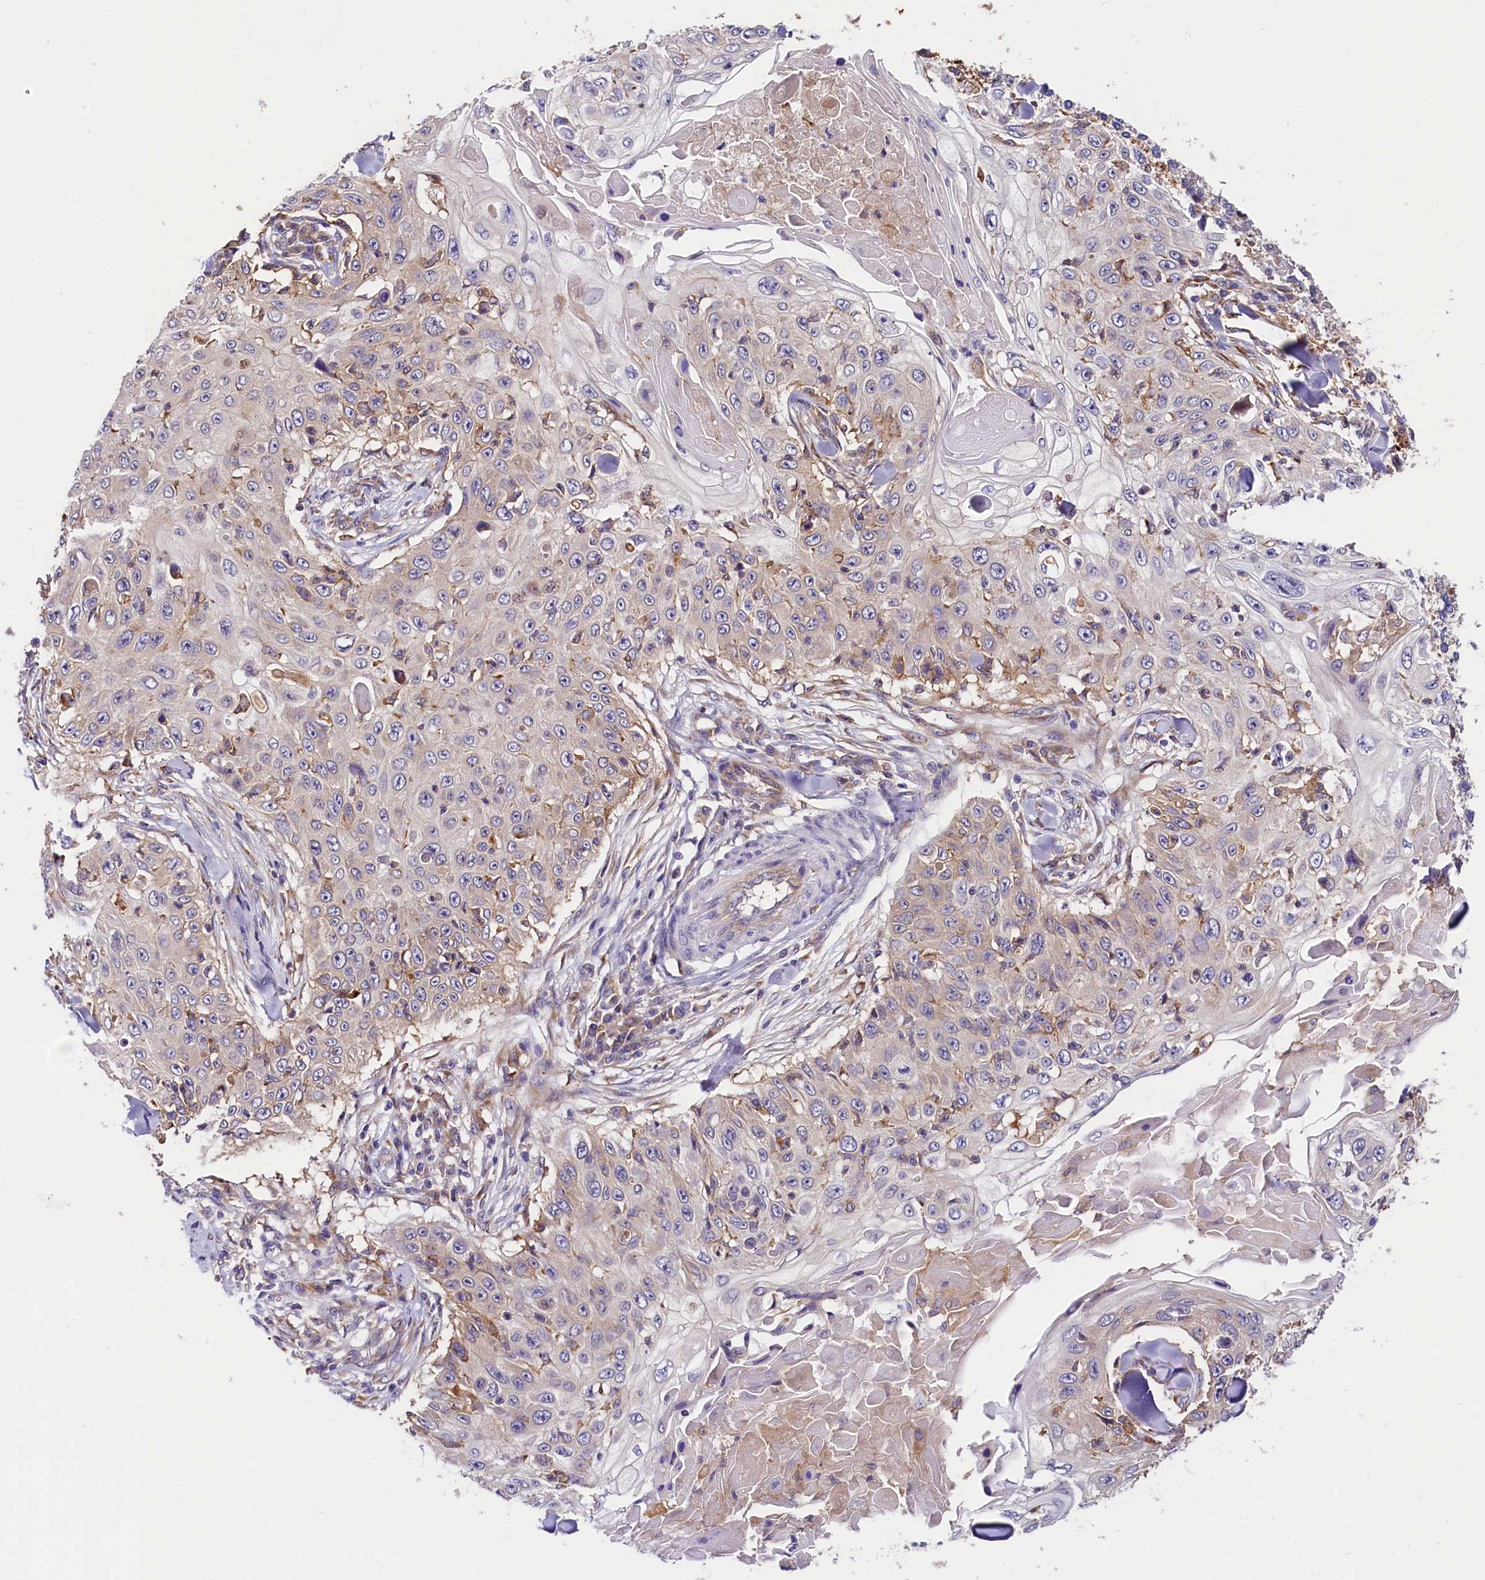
{"staining": {"intensity": "moderate", "quantity": "<25%", "location": "cytoplasmic/membranous"}, "tissue": "skin cancer", "cell_type": "Tumor cells", "image_type": "cancer", "snomed": [{"axis": "morphology", "description": "Squamous cell carcinoma, NOS"}, {"axis": "topography", "description": "Skin"}], "caption": "An immunohistochemistry micrograph of neoplastic tissue is shown. Protein staining in brown shows moderate cytoplasmic/membranous positivity in skin cancer within tumor cells. (Brightfield microscopy of DAB IHC at high magnification).", "gene": "OAS3", "patient": {"sex": "male", "age": 86}}